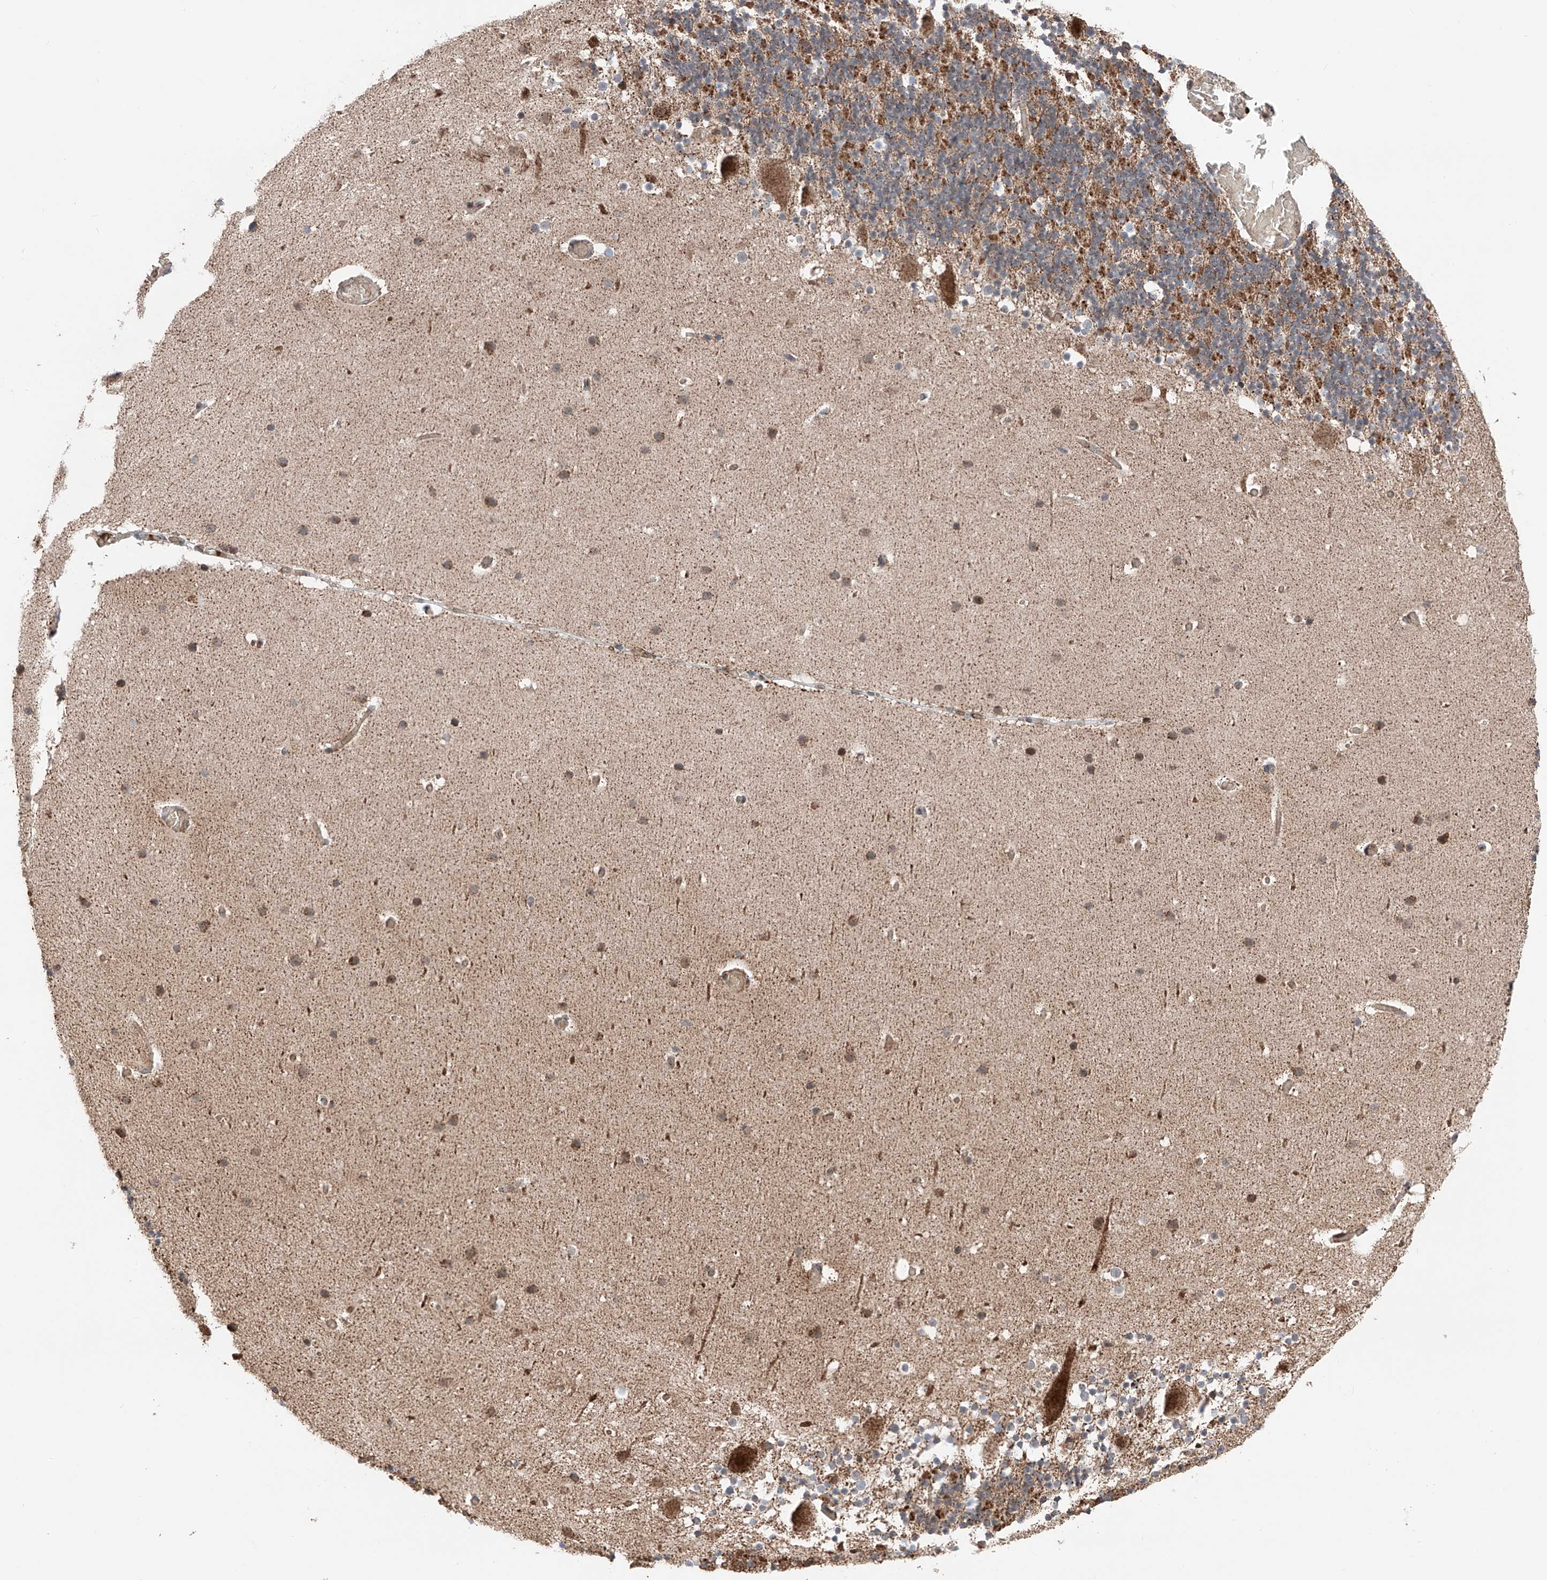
{"staining": {"intensity": "moderate", "quantity": ">75%", "location": "cytoplasmic/membranous"}, "tissue": "cerebellum", "cell_type": "Cells in granular layer", "image_type": "normal", "snomed": [{"axis": "morphology", "description": "Normal tissue, NOS"}, {"axis": "topography", "description": "Cerebellum"}], "caption": "Immunohistochemical staining of unremarkable cerebellum reveals moderate cytoplasmic/membranous protein expression in about >75% of cells in granular layer.", "gene": "ZSCAN29", "patient": {"sex": "male", "age": 57}}